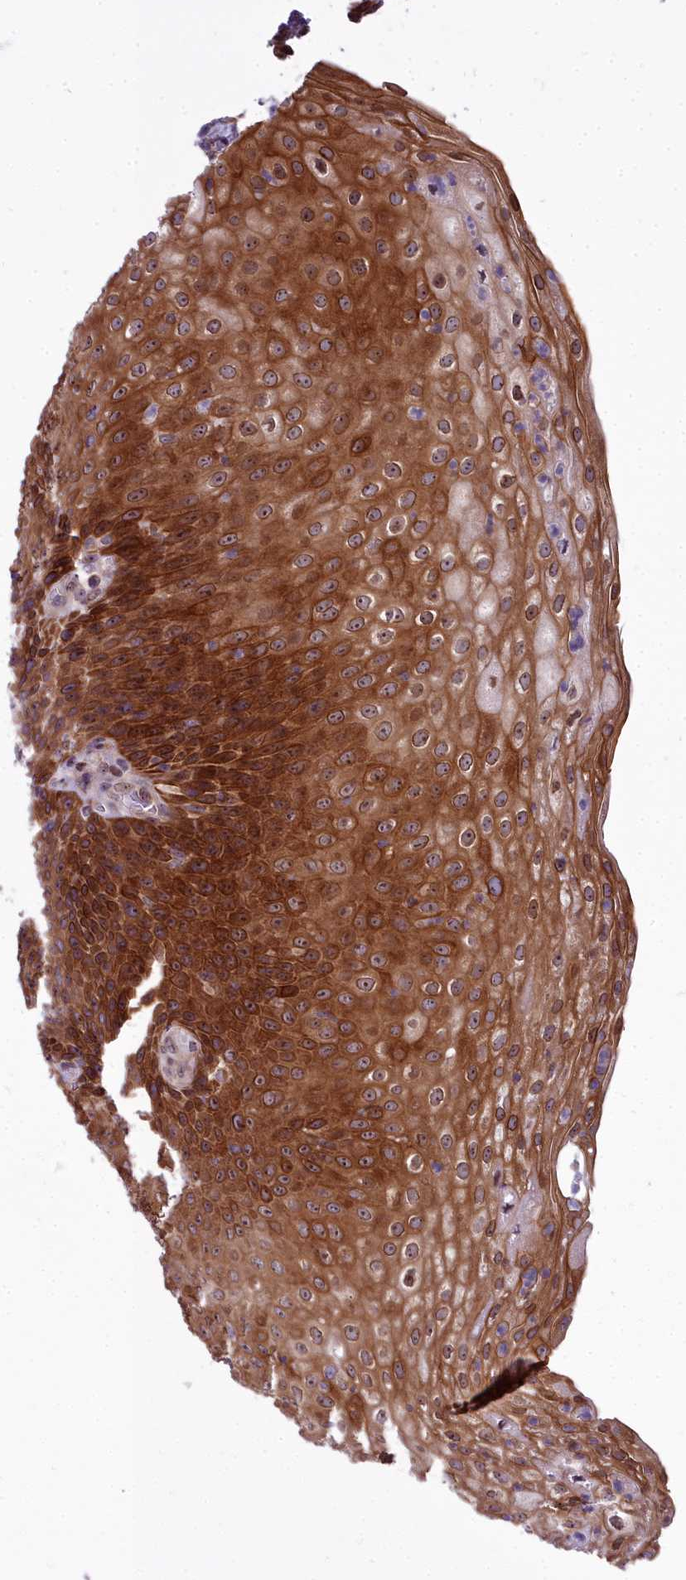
{"staining": {"intensity": "moderate", "quantity": "<25%", "location": "nuclear"}, "tissue": "tonsil", "cell_type": "Germinal center cells", "image_type": "normal", "snomed": [{"axis": "morphology", "description": "Normal tissue, NOS"}, {"axis": "topography", "description": "Tonsil"}], "caption": "Protein staining displays moderate nuclear expression in about <25% of germinal center cells in unremarkable tonsil.", "gene": "ABCB8", "patient": {"sex": "male", "age": 17}}